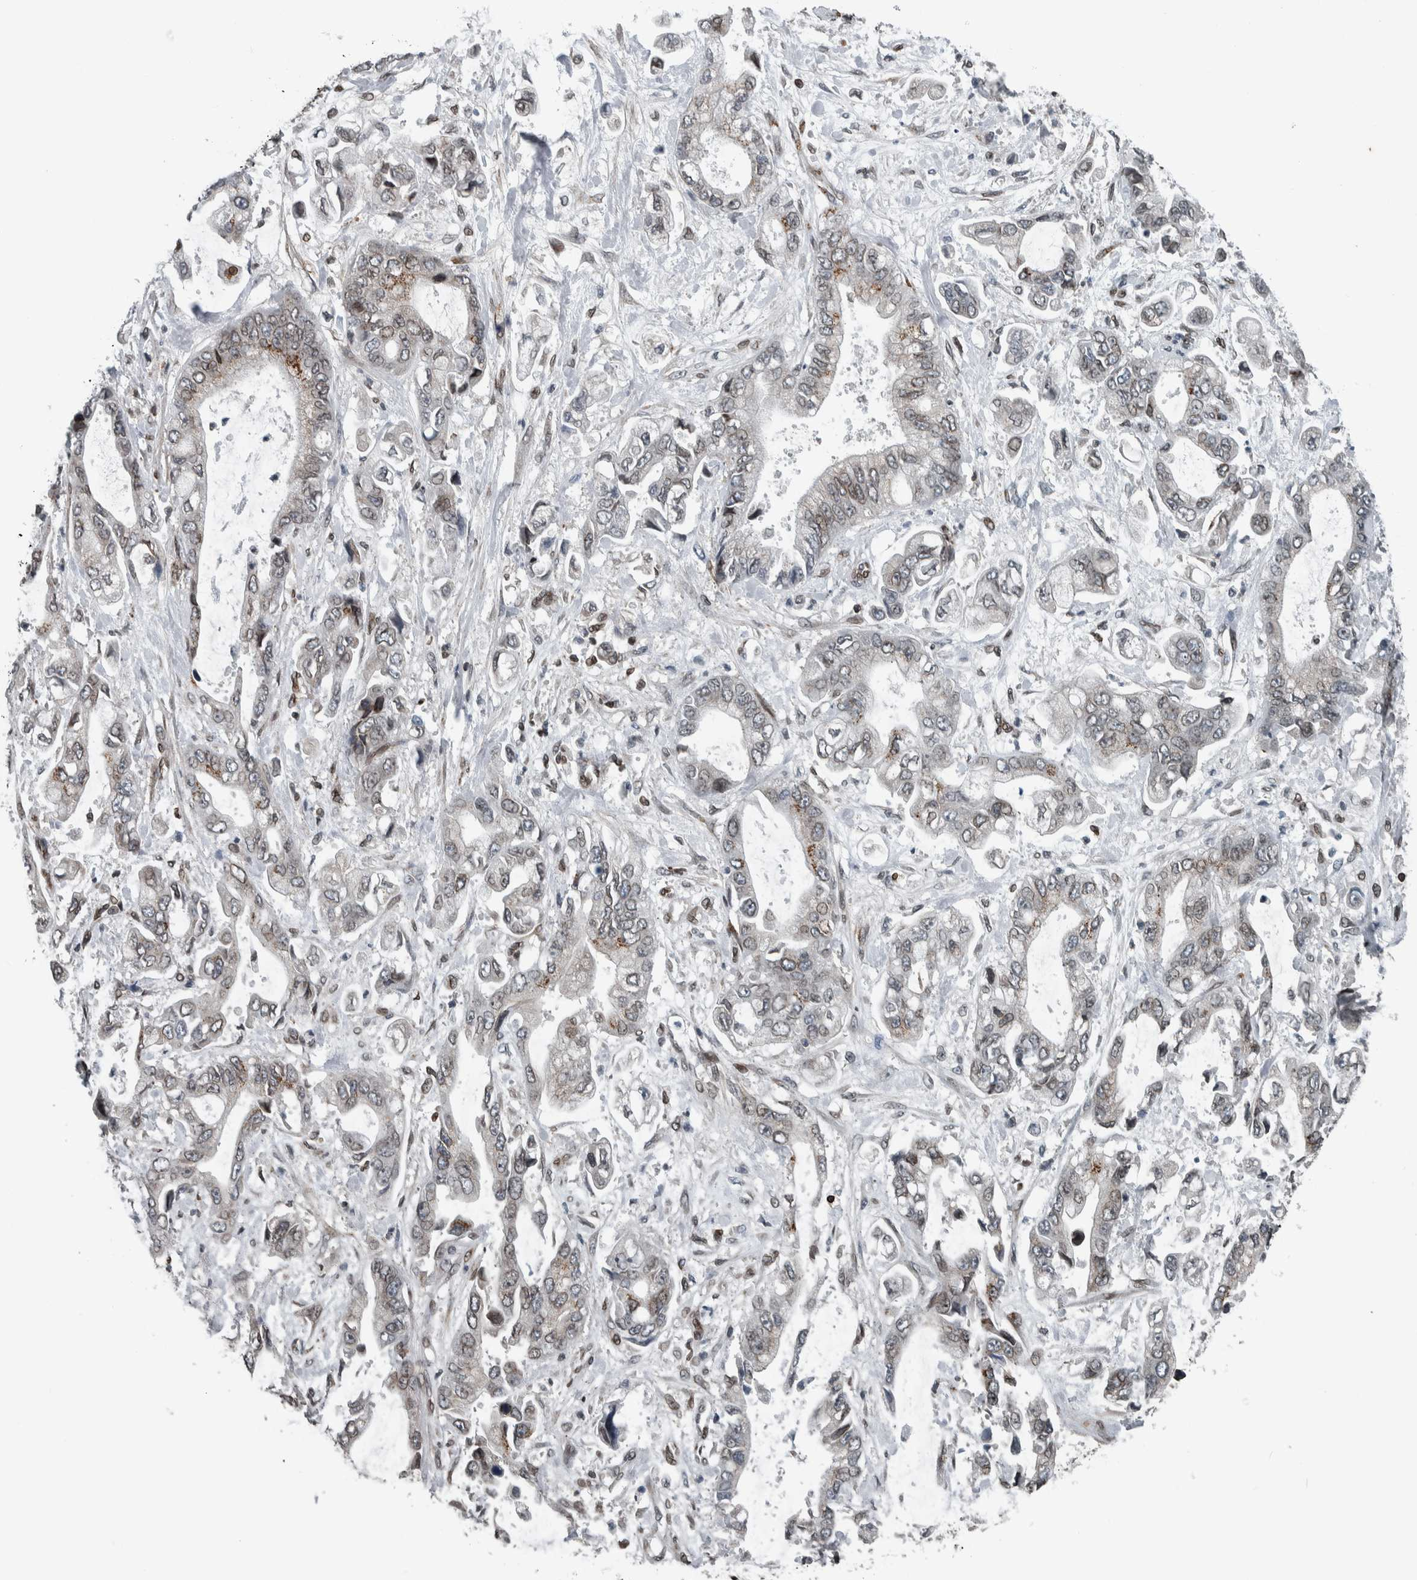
{"staining": {"intensity": "weak", "quantity": "<25%", "location": "cytoplasmic/membranous"}, "tissue": "stomach cancer", "cell_type": "Tumor cells", "image_type": "cancer", "snomed": [{"axis": "morphology", "description": "Normal tissue, NOS"}, {"axis": "morphology", "description": "Adenocarcinoma, NOS"}, {"axis": "topography", "description": "Stomach"}], "caption": "A high-resolution photomicrograph shows IHC staining of stomach cancer, which demonstrates no significant positivity in tumor cells.", "gene": "FAM135B", "patient": {"sex": "male", "age": 62}}